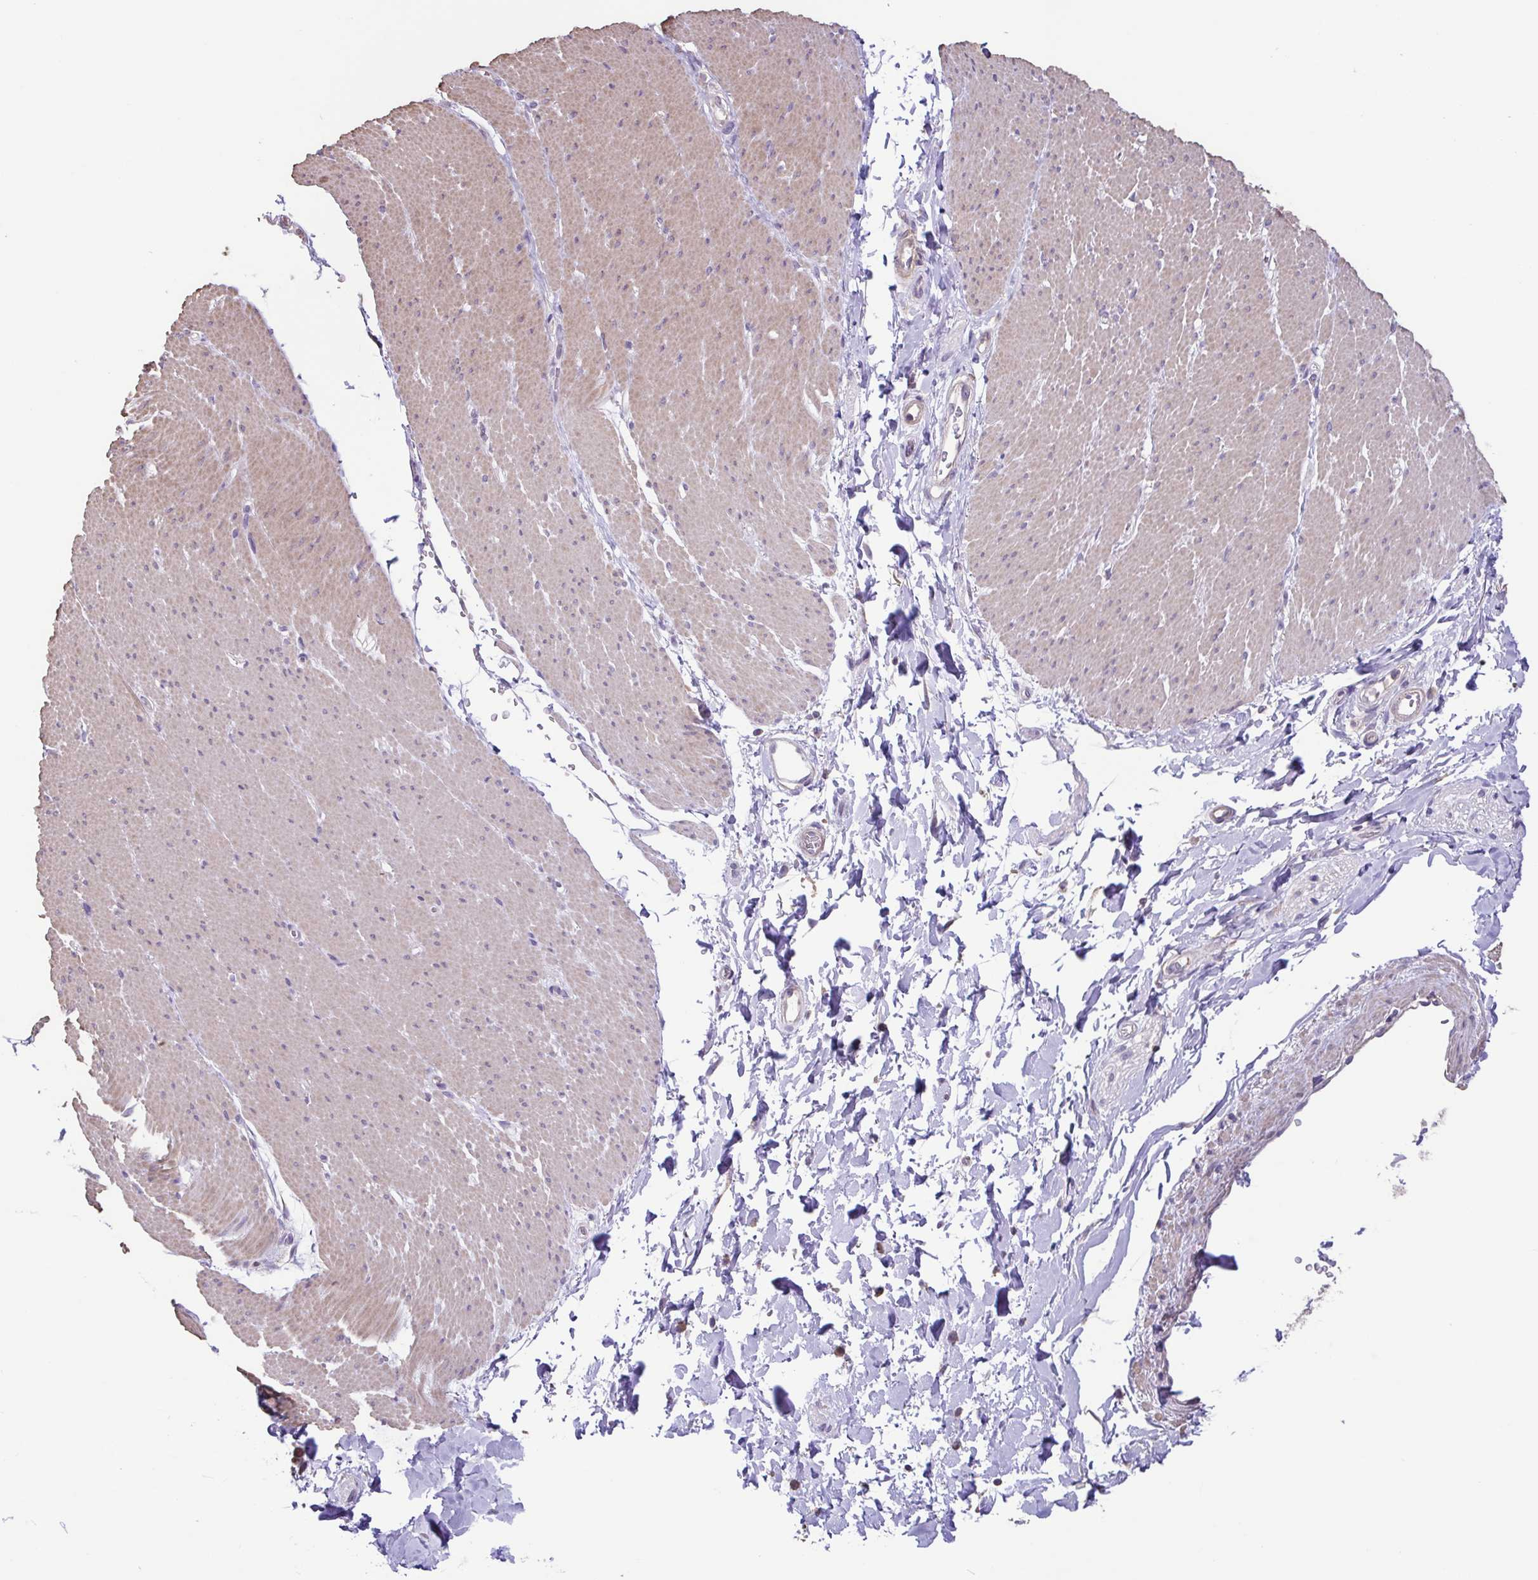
{"staining": {"intensity": "weak", "quantity": "25%-75%", "location": "cytoplasmic/membranous"}, "tissue": "smooth muscle", "cell_type": "Smooth muscle cells", "image_type": "normal", "snomed": [{"axis": "morphology", "description": "Normal tissue, NOS"}, {"axis": "topography", "description": "Smooth muscle"}, {"axis": "topography", "description": "Rectum"}], "caption": "The photomicrograph exhibits a brown stain indicating the presence of a protein in the cytoplasmic/membranous of smooth muscle cells in smooth muscle. The staining was performed using DAB, with brown indicating positive protein expression. Nuclei are stained blue with hematoxylin.", "gene": "ACTRT2", "patient": {"sex": "male", "age": 53}}